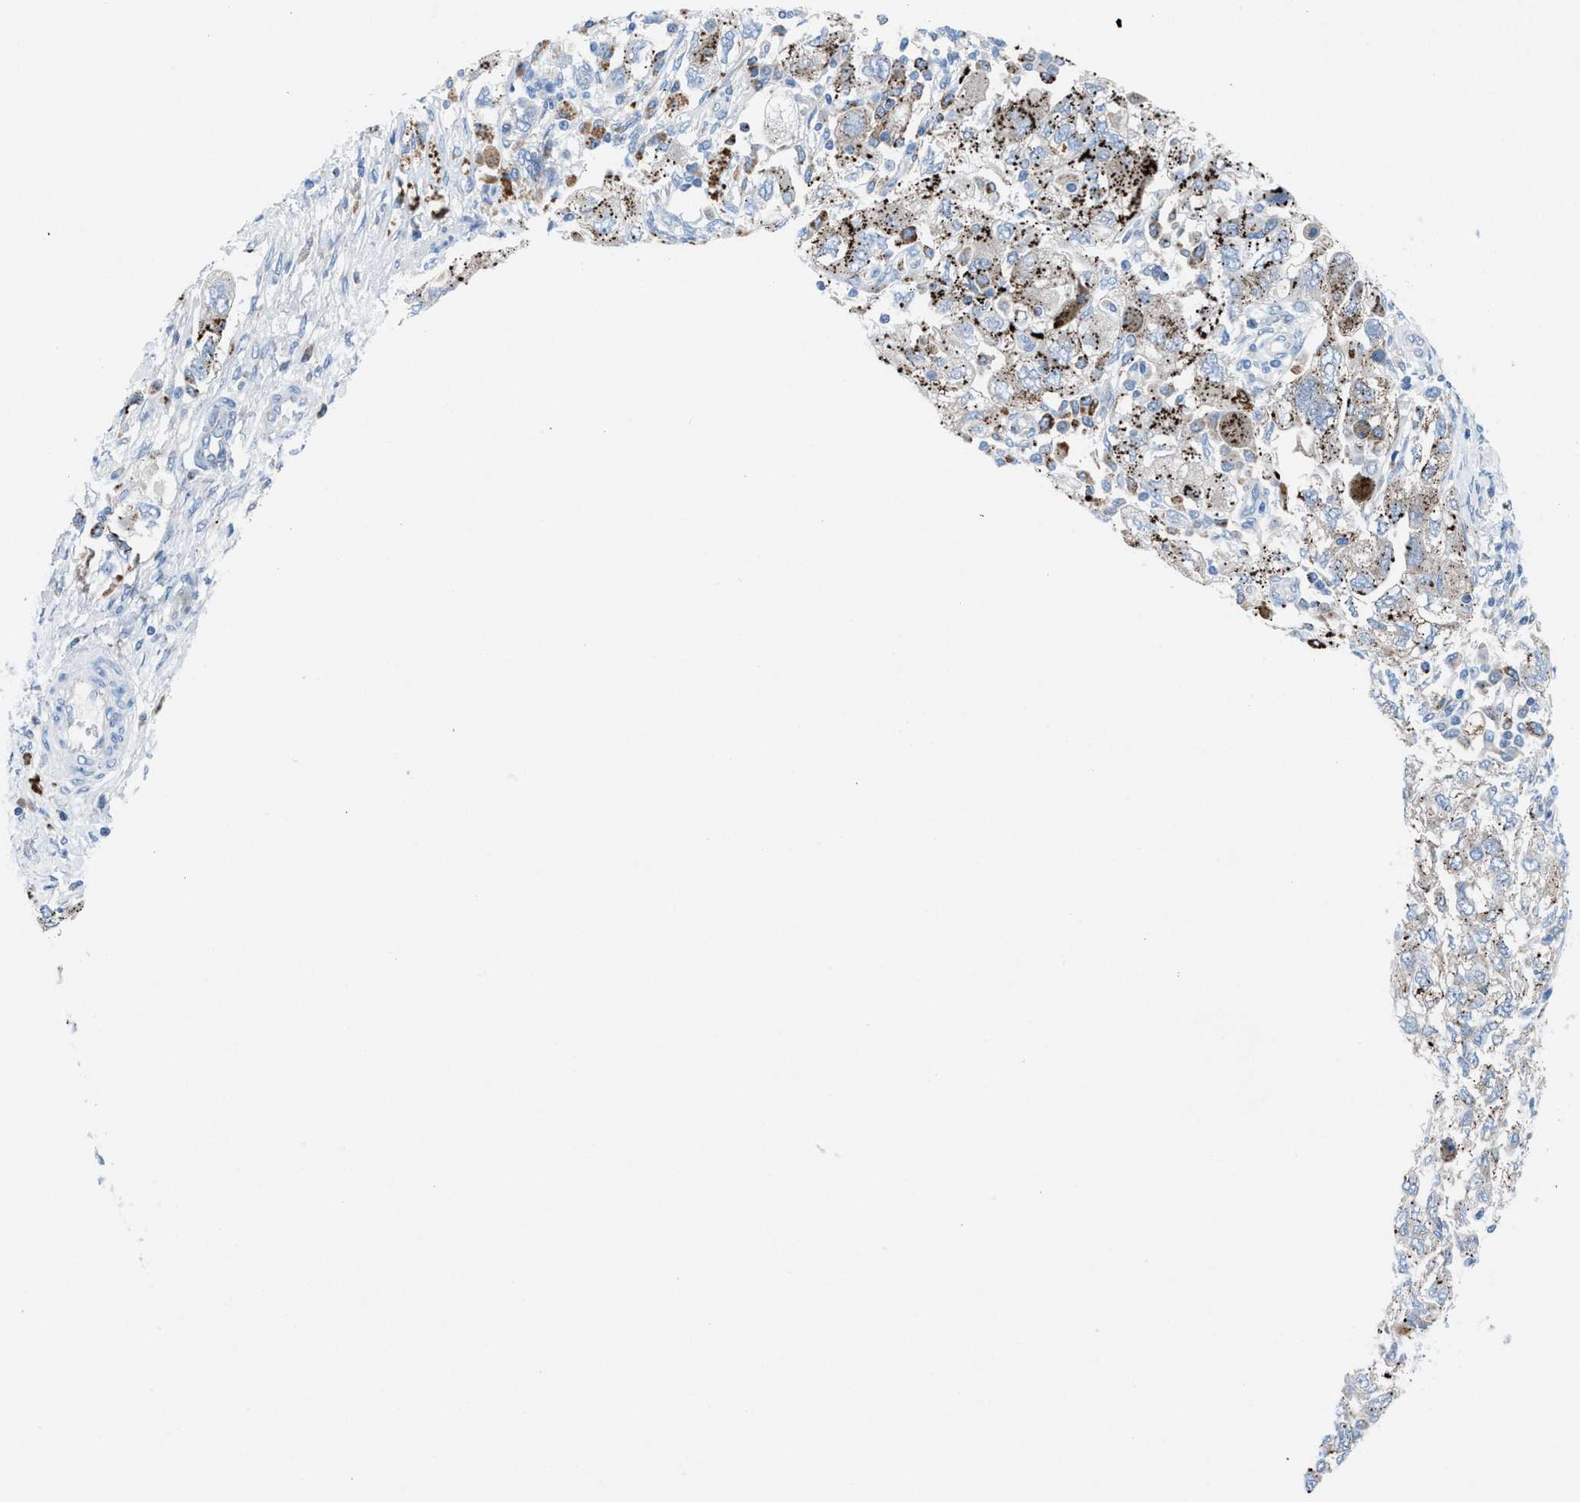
{"staining": {"intensity": "moderate", "quantity": "25%-75%", "location": "cytoplasmic/membranous"}, "tissue": "ovarian cancer", "cell_type": "Tumor cells", "image_type": "cancer", "snomed": [{"axis": "morphology", "description": "Carcinoma, NOS"}, {"axis": "morphology", "description": "Cystadenocarcinoma, serous, NOS"}, {"axis": "topography", "description": "Ovary"}], "caption": "Immunohistochemistry (IHC) micrograph of neoplastic tissue: human ovarian cancer stained using immunohistochemistry (IHC) reveals medium levels of moderate protein expression localized specifically in the cytoplasmic/membranous of tumor cells, appearing as a cytoplasmic/membranous brown color.", "gene": "CD1B", "patient": {"sex": "female", "age": 69}}